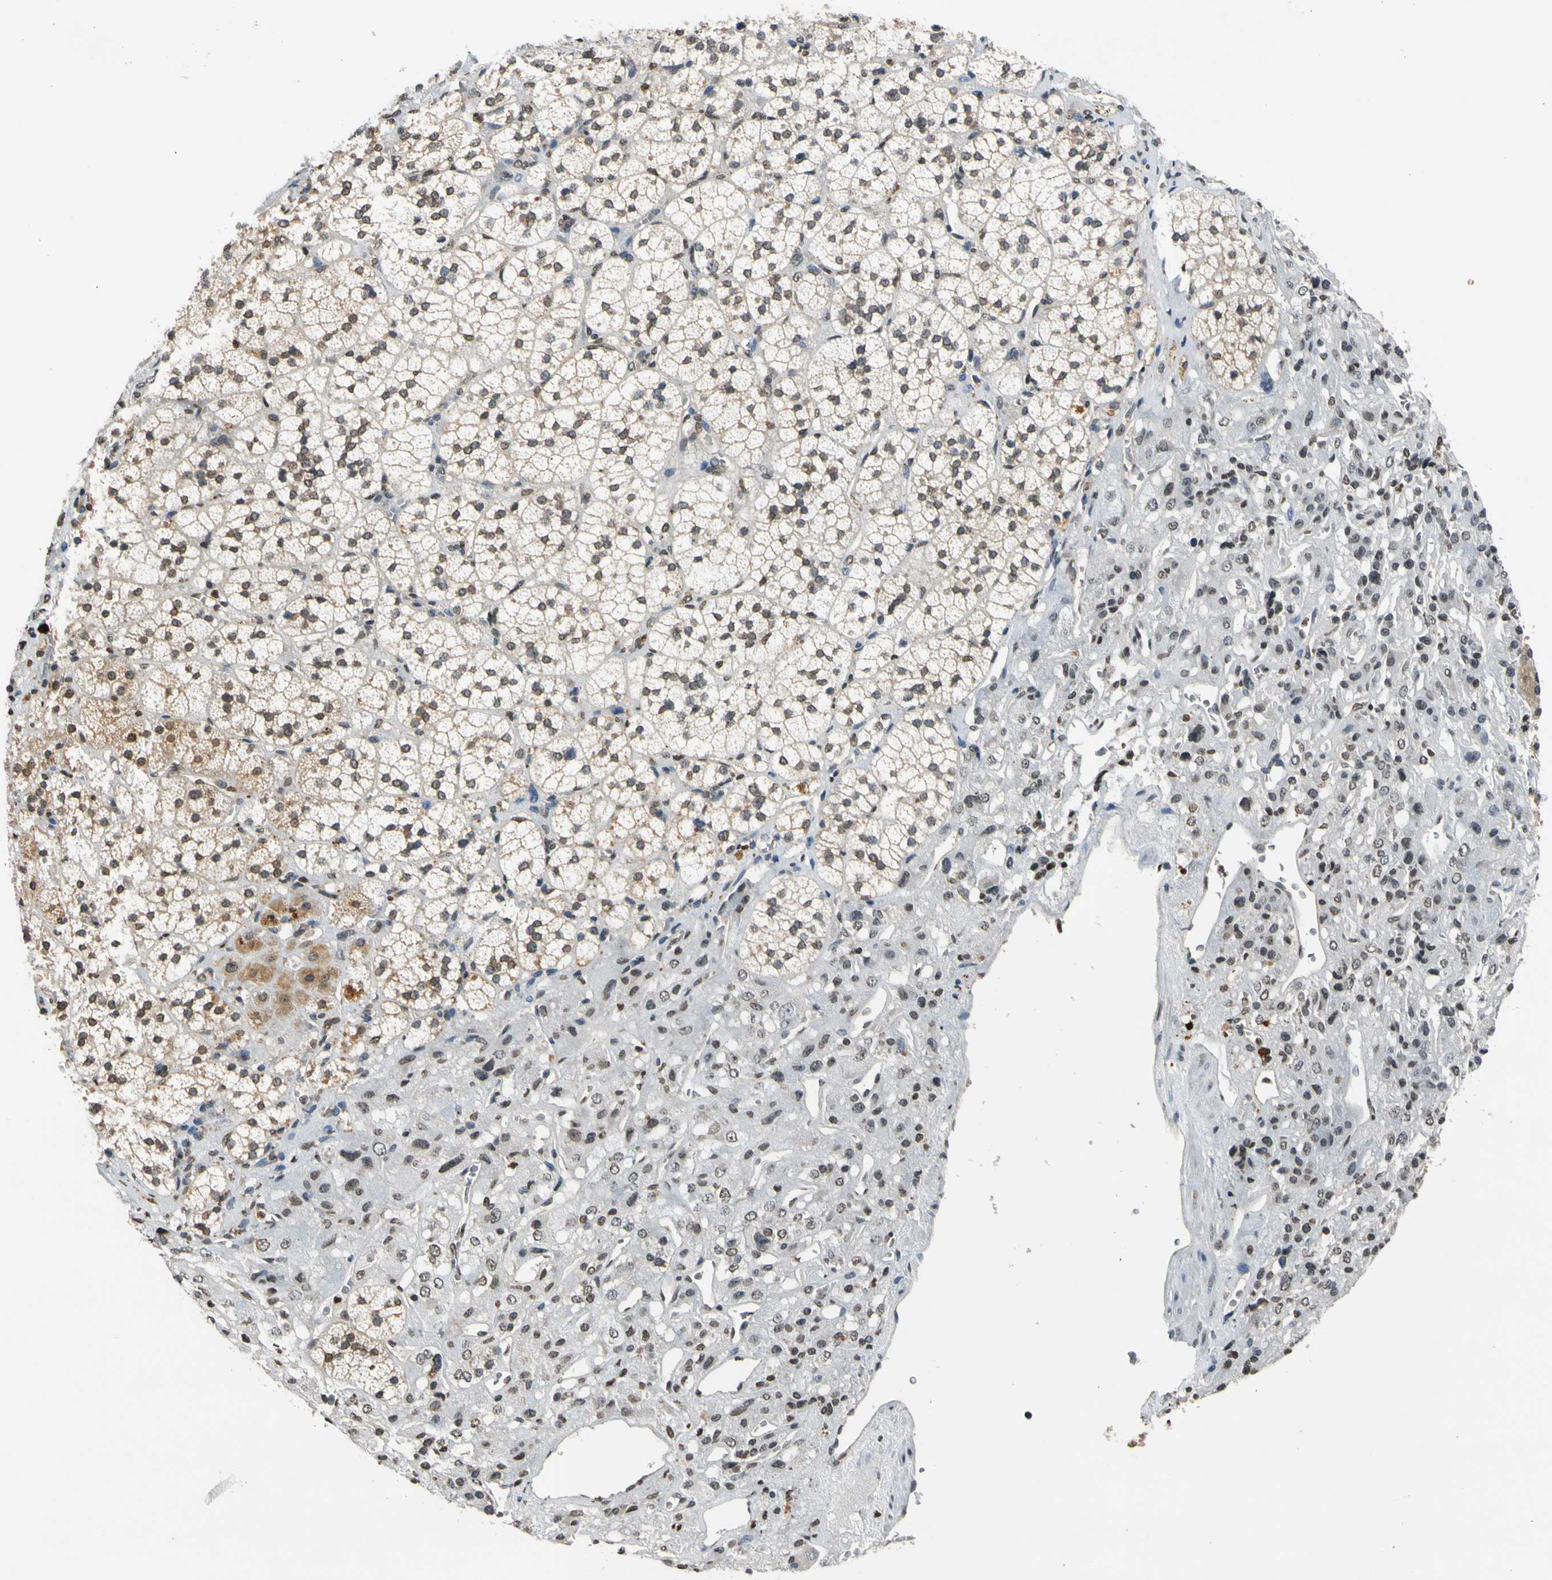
{"staining": {"intensity": "weak", "quantity": "25%-75%", "location": "cytoplasmic/membranous,nuclear"}, "tissue": "adrenal gland", "cell_type": "Glandular cells", "image_type": "normal", "snomed": [{"axis": "morphology", "description": "Normal tissue, NOS"}, {"axis": "topography", "description": "Adrenal gland"}], "caption": "Immunohistochemistry histopathology image of normal adrenal gland: human adrenal gland stained using immunohistochemistry displays low levels of weak protein expression localized specifically in the cytoplasmic/membranous,nuclear of glandular cells, appearing as a cytoplasmic/membranous,nuclear brown color.", "gene": "GPX4", "patient": {"sex": "female", "age": 44}}